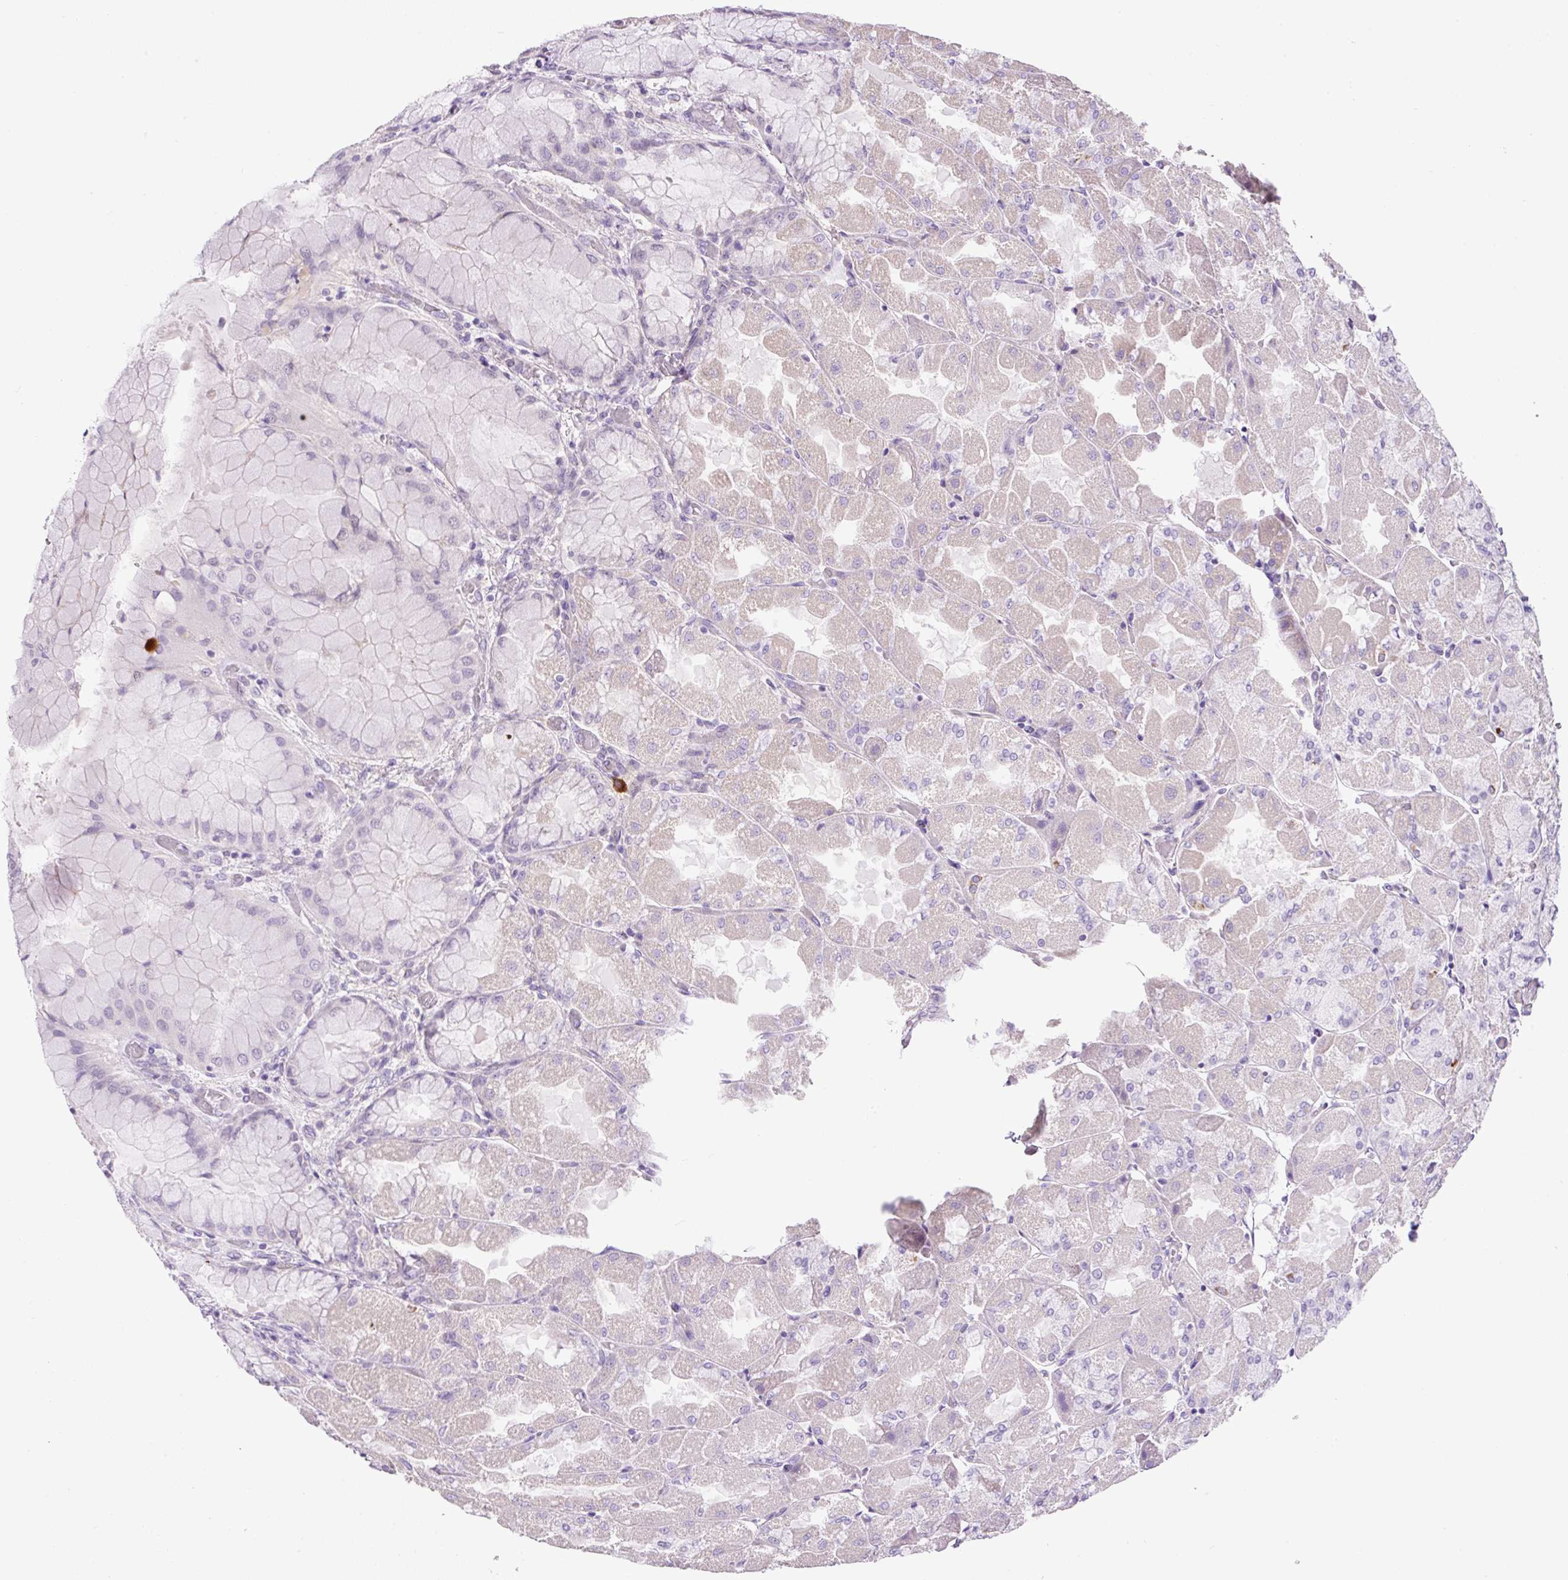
{"staining": {"intensity": "negative", "quantity": "none", "location": "none"}, "tissue": "stomach", "cell_type": "Glandular cells", "image_type": "normal", "snomed": [{"axis": "morphology", "description": "Normal tissue, NOS"}, {"axis": "topography", "description": "Stomach"}], "caption": "High magnification brightfield microscopy of unremarkable stomach stained with DAB (brown) and counterstained with hematoxylin (blue): glandular cells show no significant expression.", "gene": "OGDHL", "patient": {"sex": "female", "age": 61}}